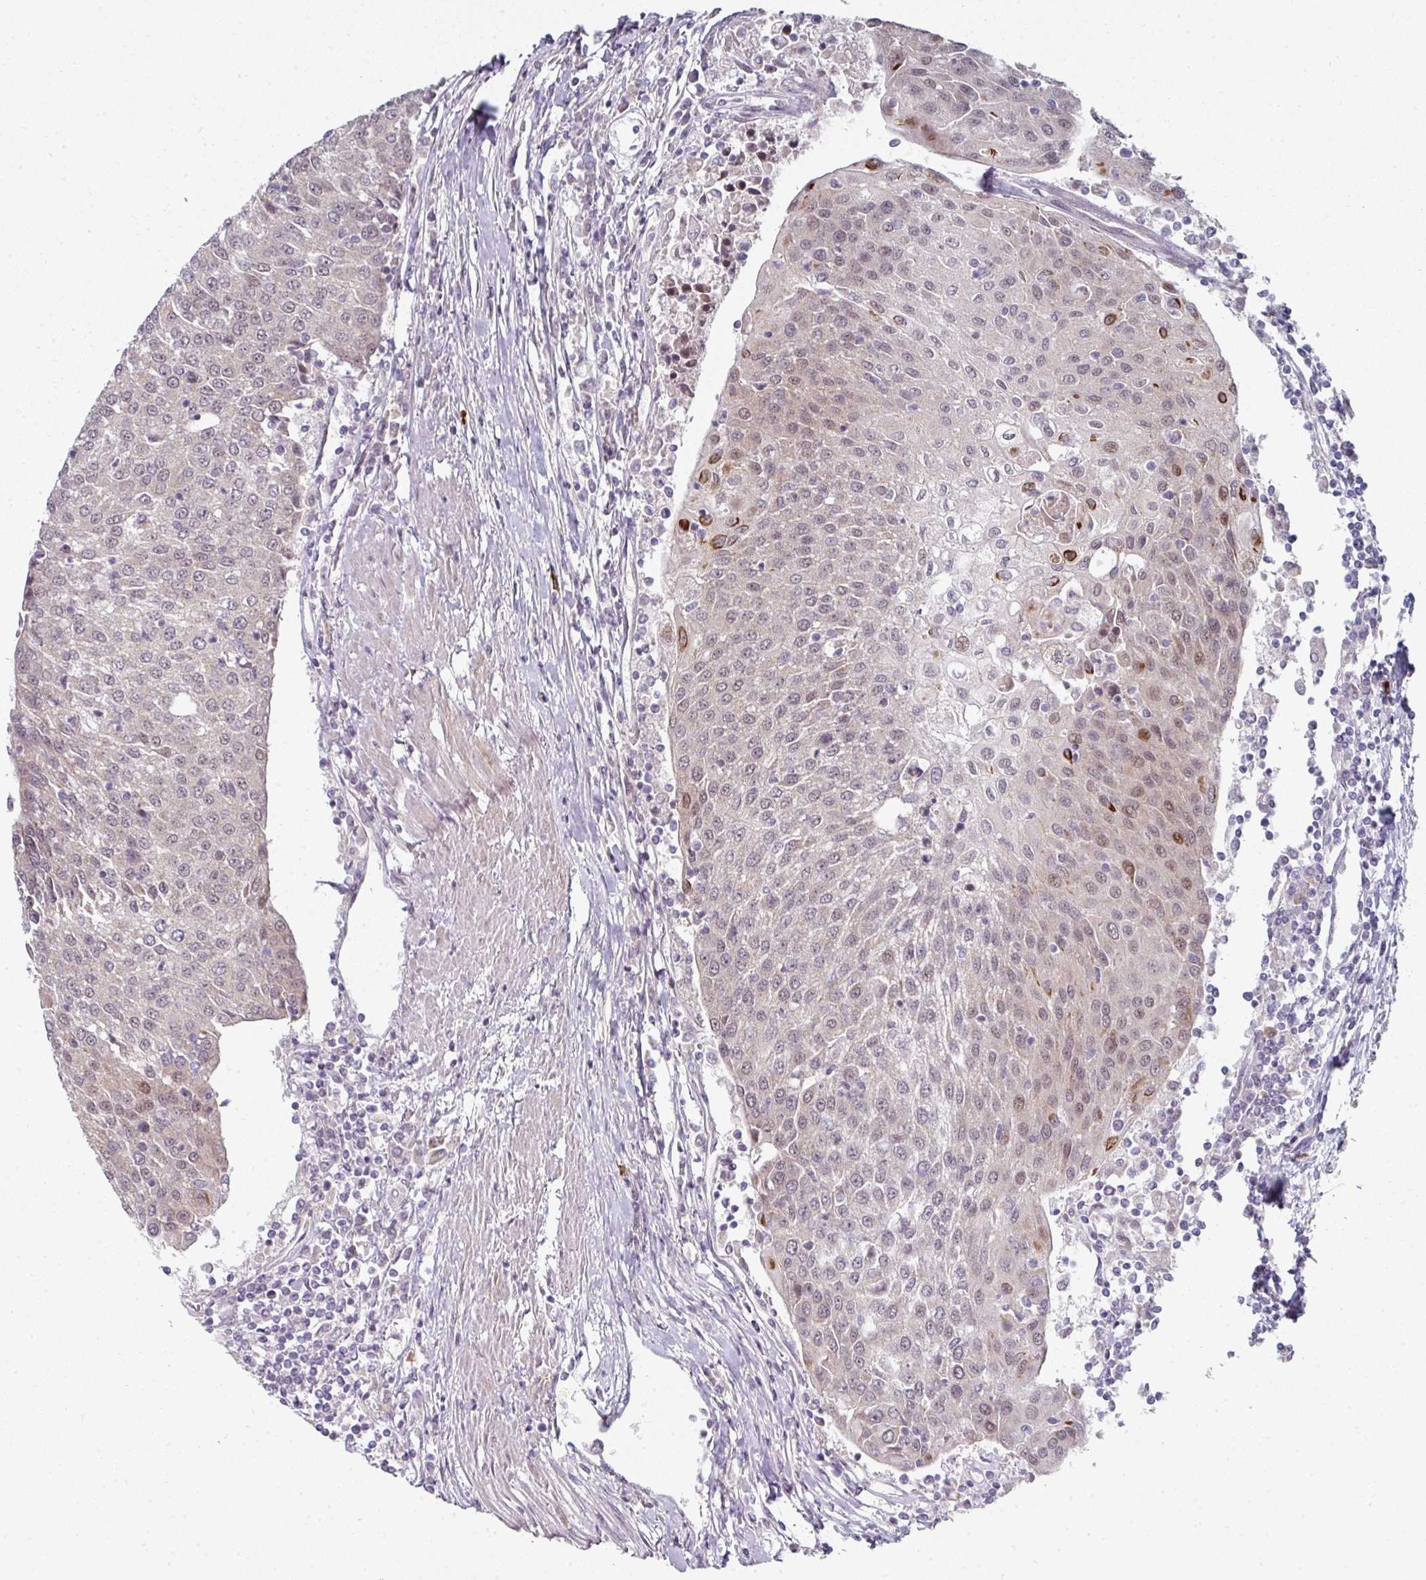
{"staining": {"intensity": "moderate", "quantity": "<25%", "location": "nuclear"}, "tissue": "urothelial cancer", "cell_type": "Tumor cells", "image_type": "cancer", "snomed": [{"axis": "morphology", "description": "Urothelial carcinoma, High grade"}, {"axis": "topography", "description": "Urinary bladder"}], "caption": "This is an image of immunohistochemistry staining of urothelial cancer, which shows moderate staining in the nuclear of tumor cells.", "gene": "TMCC1", "patient": {"sex": "female", "age": 85}}